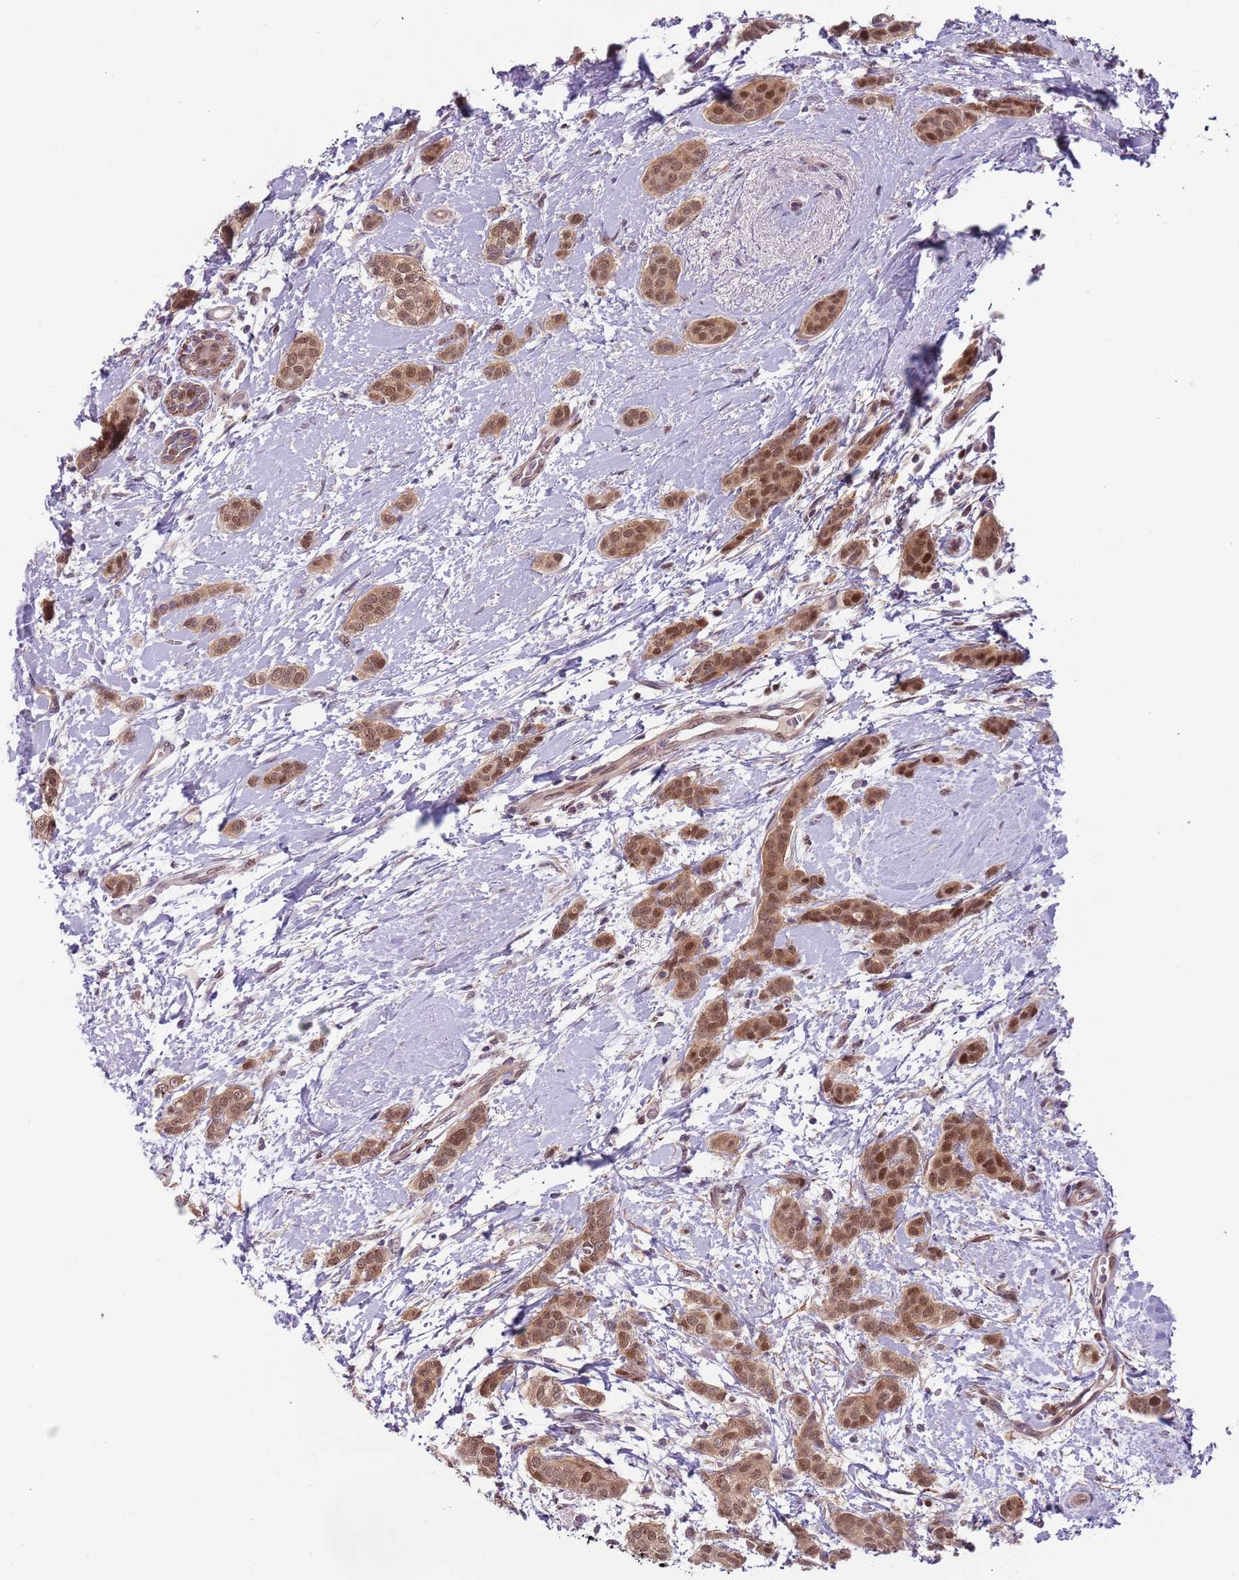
{"staining": {"intensity": "moderate", "quantity": ">75%", "location": "cytoplasmic/membranous,nuclear"}, "tissue": "breast cancer", "cell_type": "Tumor cells", "image_type": "cancer", "snomed": [{"axis": "morphology", "description": "Duct carcinoma"}, {"axis": "topography", "description": "Breast"}], "caption": "A medium amount of moderate cytoplasmic/membranous and nuclear positivity is identified in about >75% of tumor cells in breast cancer (infiltrating ductal carcinoma) tissue. (Stains: DAB in brown, nuclei in blue, Microscopy: brightfield microscopy at high magnification).", "gene": "RMND5B", "patient": {"sex": "female", "age": 72}}